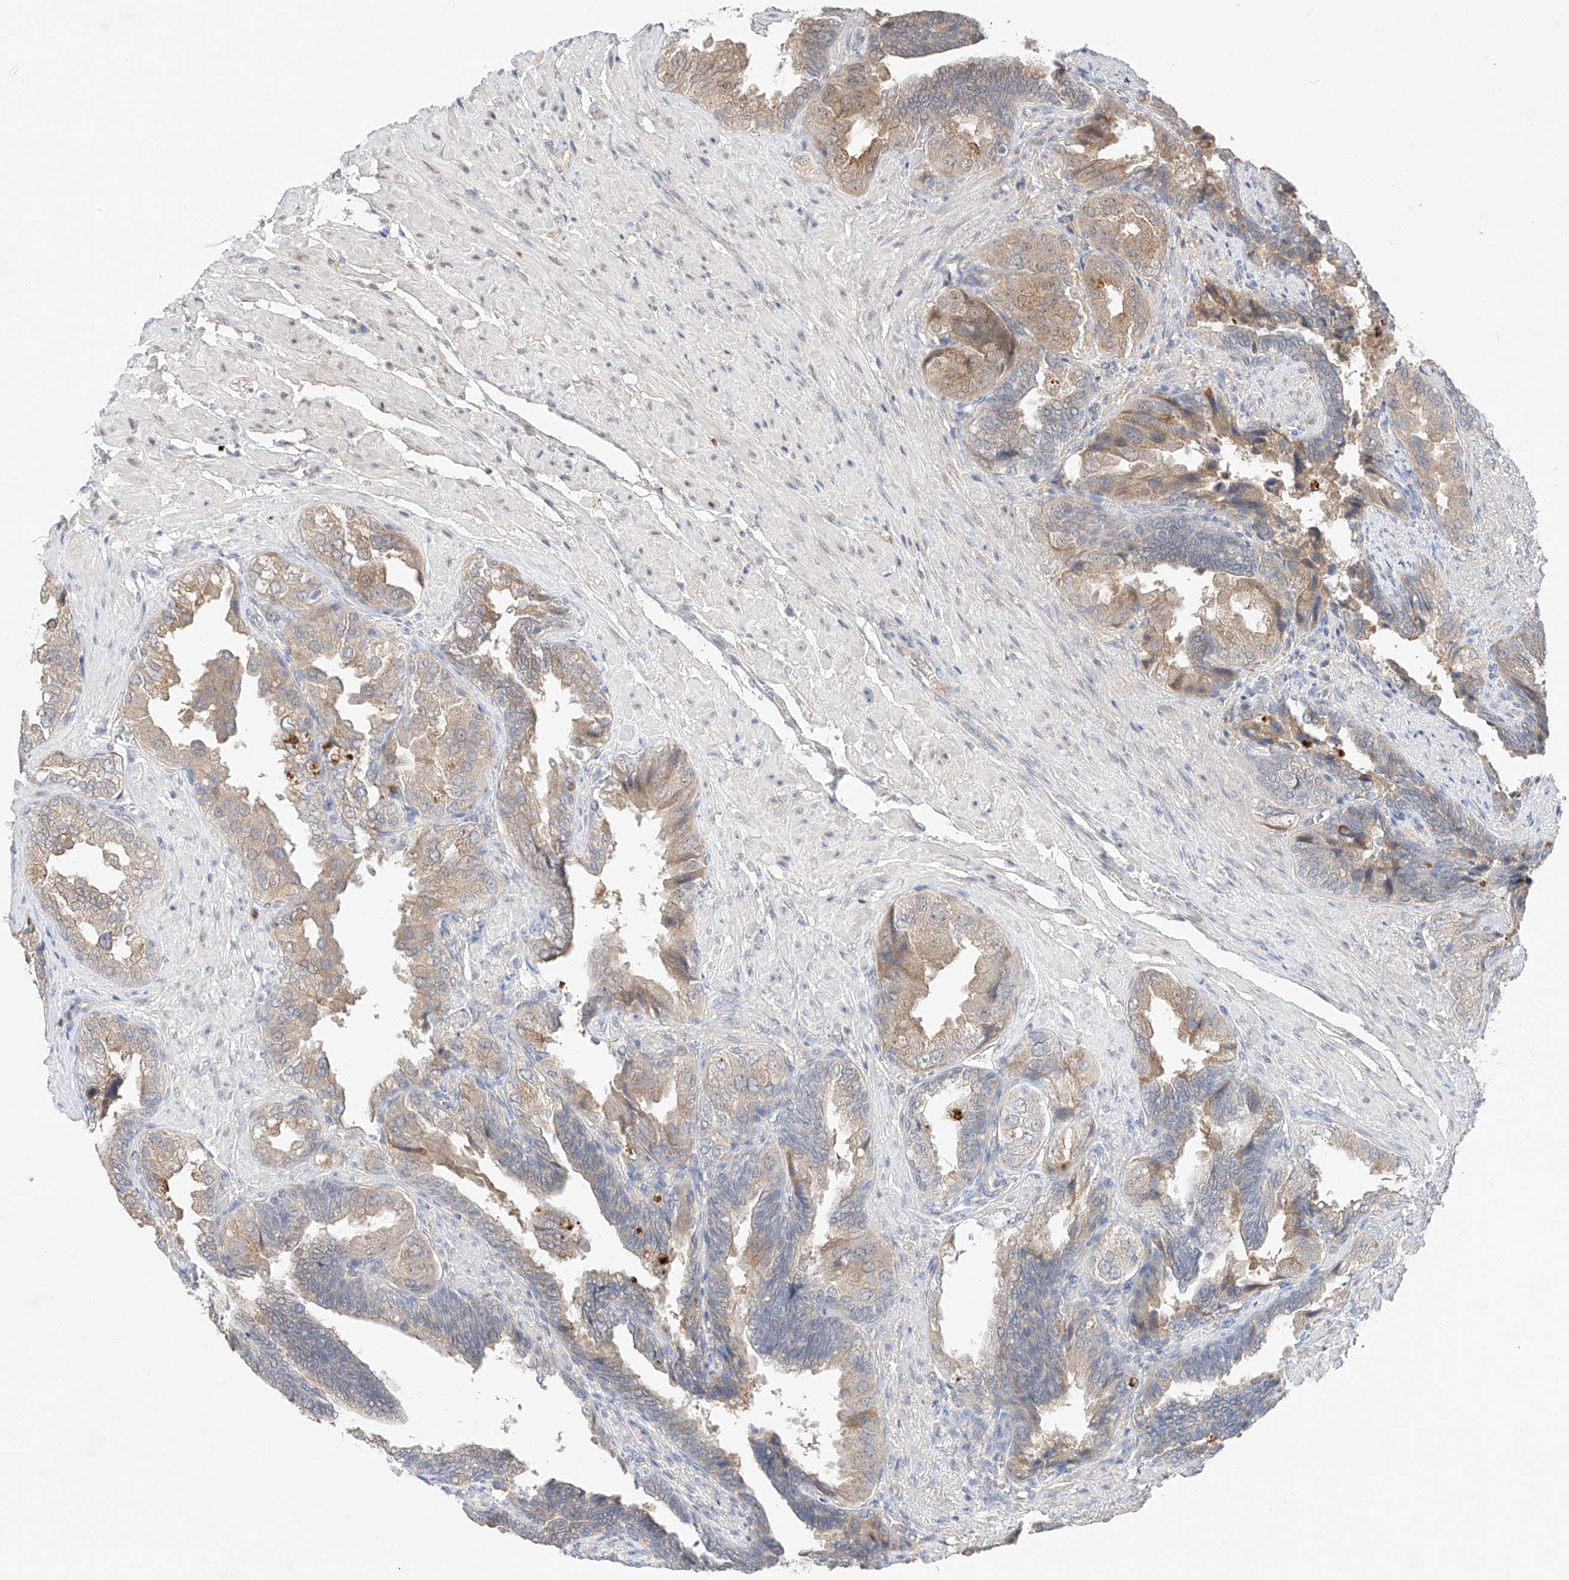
{"staining": {"intensity": "moderate", "quantity": "<25%", "location": "cytoplasmic/membranous"}, "tissue": "seminal vesicle", "cell_type": "Glandular cells", "image_type": "normal", "snomed": [{"axis": "morphology", "description": "Normal tissue, NOS"}, {"axis": "topography", "description": "Seminal veicle"}, {"axis": "topography", "description": "Peripheral nerve tissue"}], "caption": "IHC photomicrograph of unremarkable seminal vesicle stained for a protein (brown), which exhibits low levels of moderate cytoplasmic/membranous staining in approximately <25% of glandular cells.", "gene": "IL22RA2", "patient": {"sex": "male", "age": 63}}